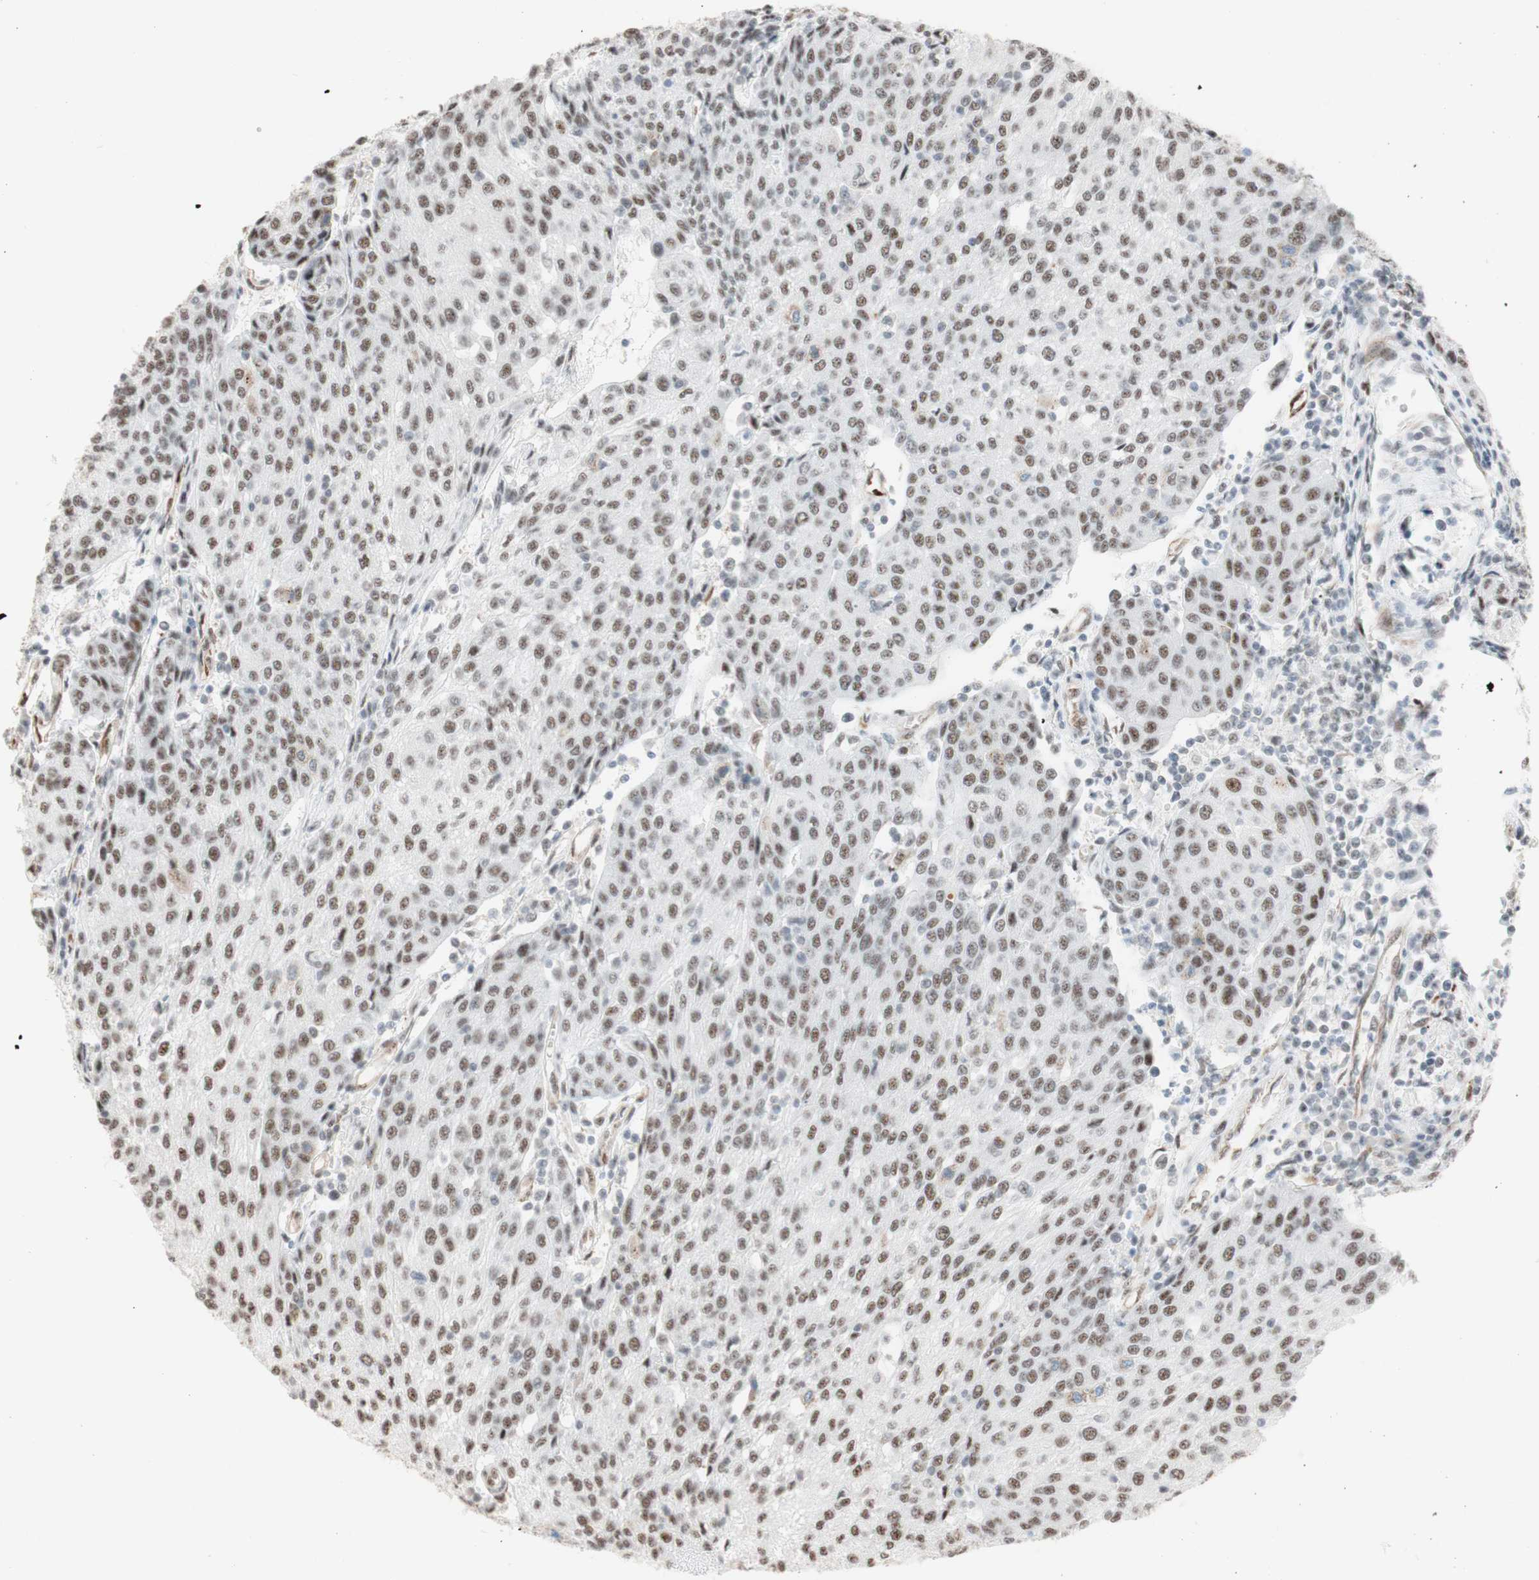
{"staining": {"intensity": "moderate", "quantity": ">75%", "location": "nuclear"}, "tissue": "urothelial cancer", "cell_type": "Tumor cells", "image_type": "cancer", "snomed": [{"axis": "morphology", "description": "Urothelial carcinoma, High grade"}, {"axis": "topography", "description": "Urinary bladder"}], "caption": "Moderate nuclear protein expression is present in about >75% of tumor cells in urothelial carcinoma (high-grade). (brown staining indicates protein expression, while blue staining denotes nuclei).", "gene": "SAP18", "patient": {"sex": "female", "age": 85}}